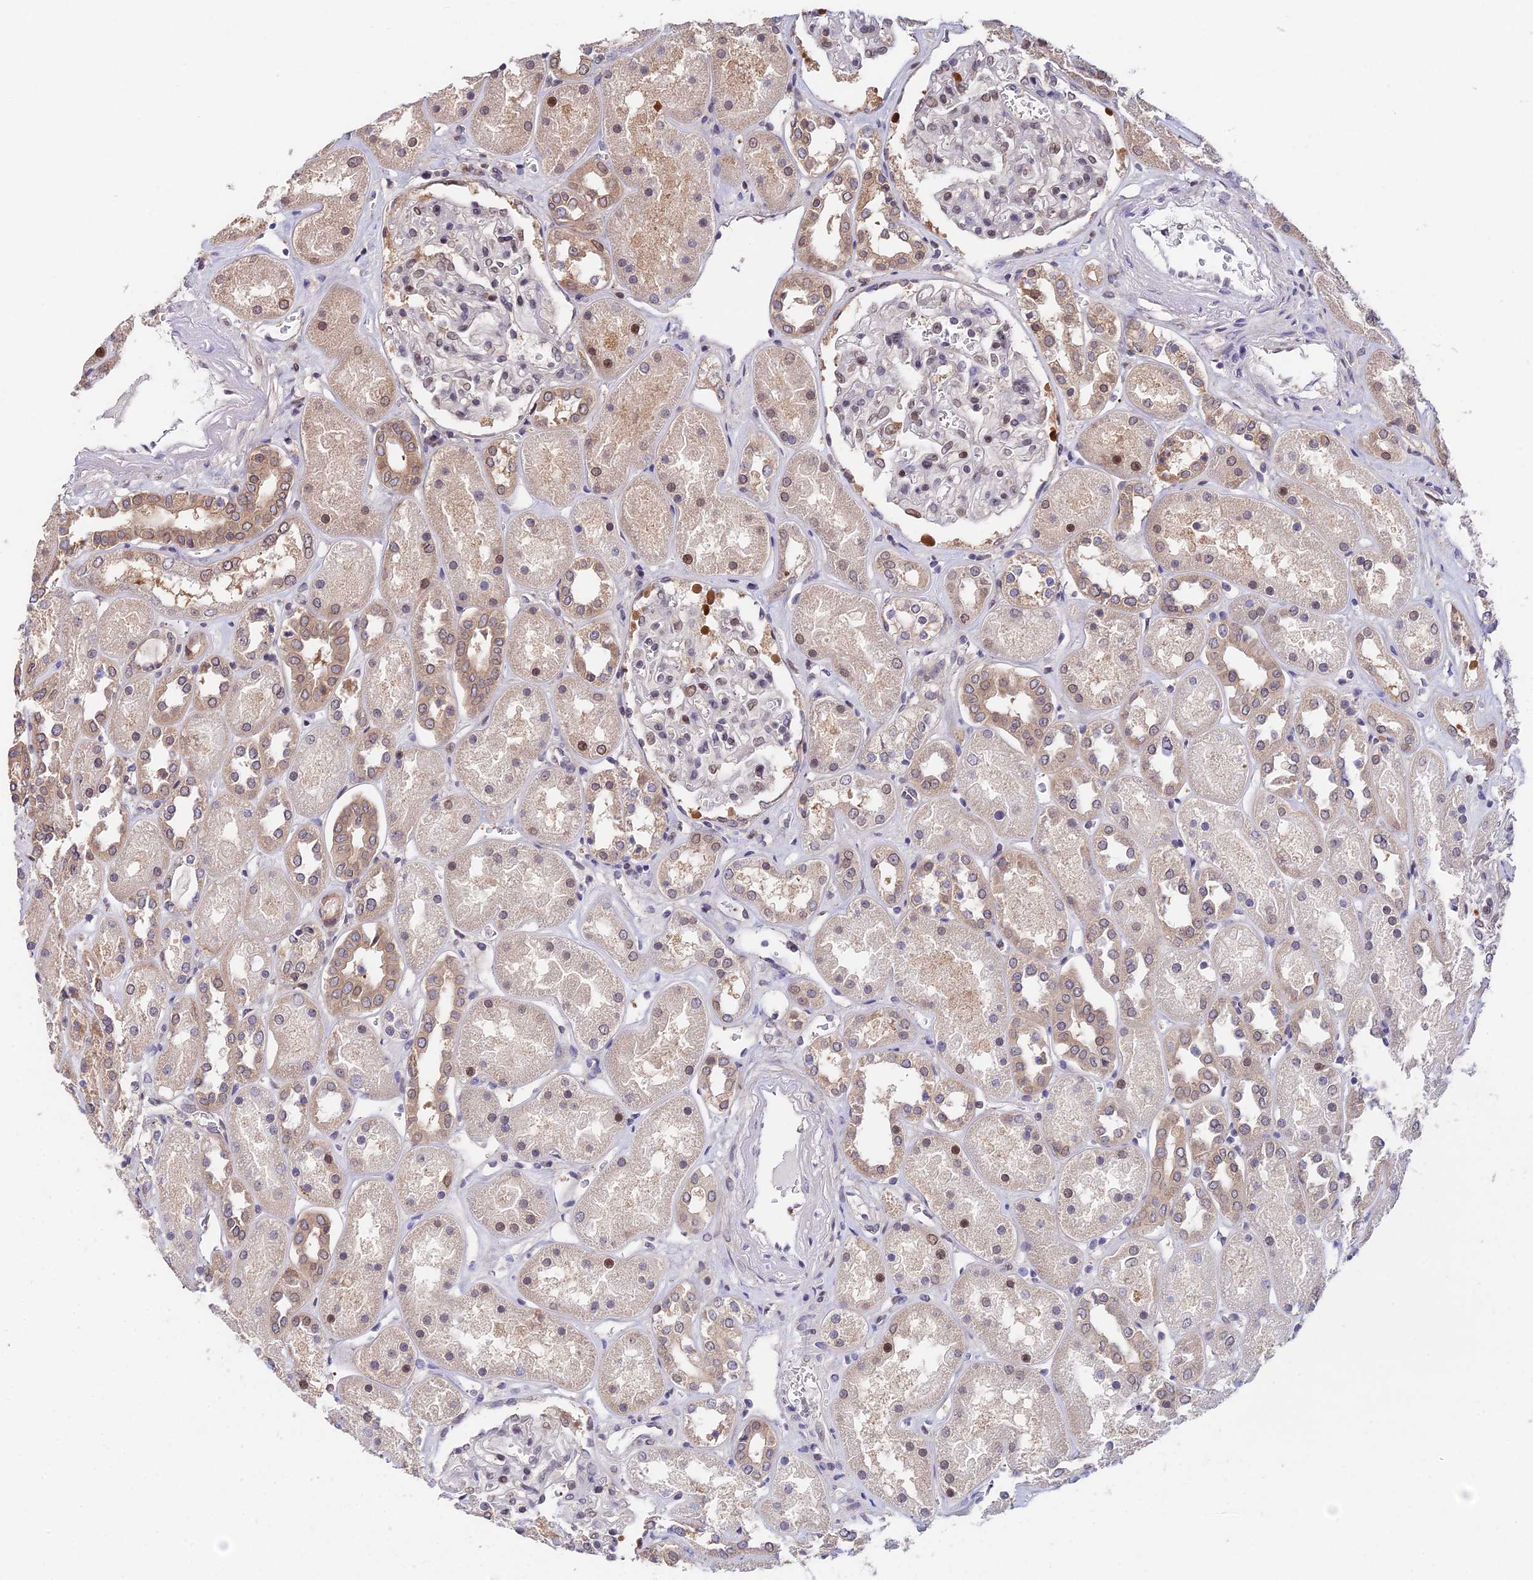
{"staining": {"intensity": "weak", "quantity": "<25%", "location": "nuclear"}, "tissue": "kidney", "cell_type": "Cells in glomeruli", "image_type": "normal", "snomed": [{"axis": "morphology", "description": "Normal tissue, NOS"}, {"axis": "topography", "description": "Kidney"}], "caption": "IHC image of normal kidney stained for a protein (brown), which exhibits no expression in cells in glomeruli.", "gene": "INPP4A", "patient": {"sex": "male", "age": 70}}